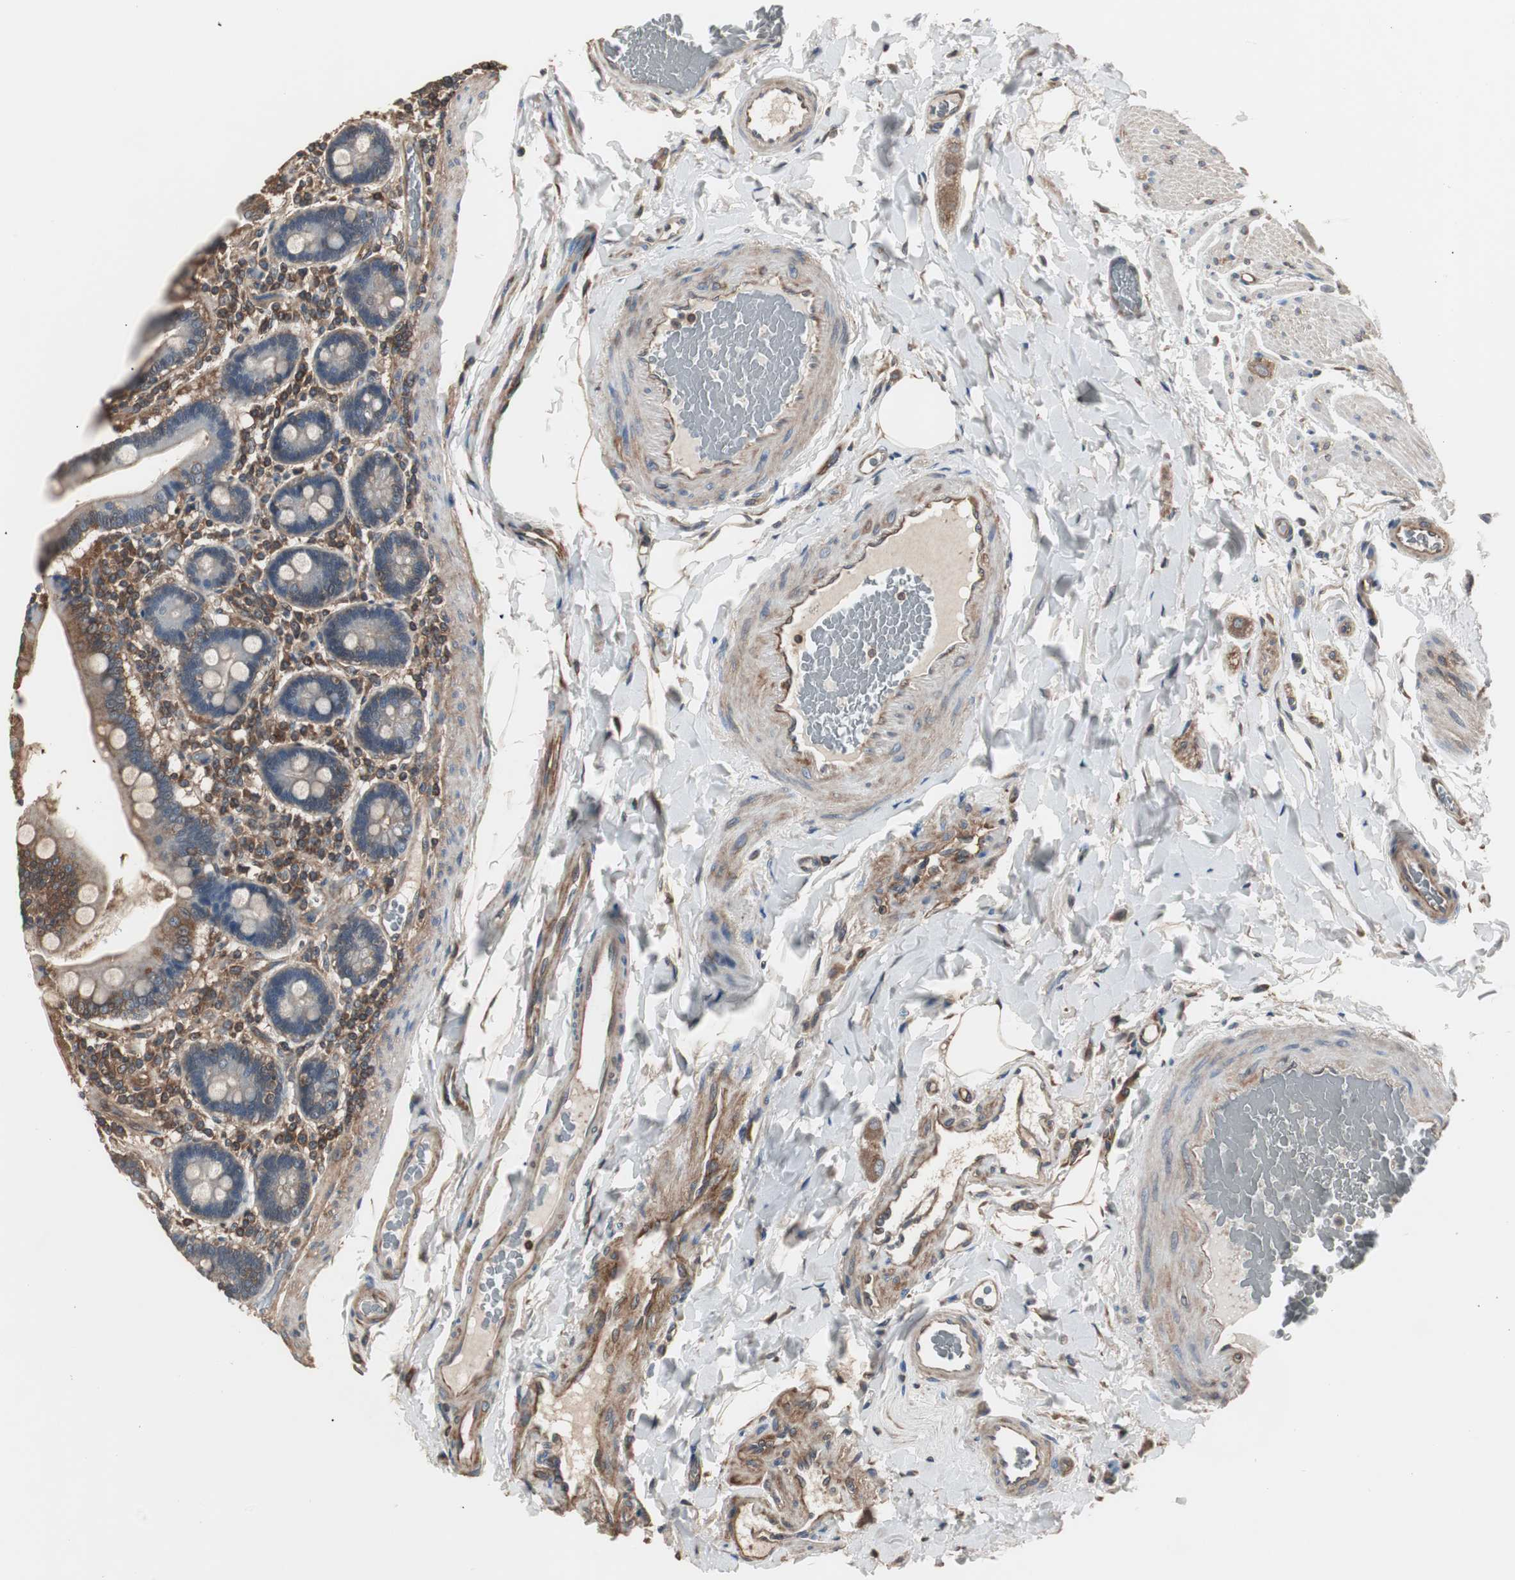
{"staining": {"intensity": "weak", "quantity": "25%-75%", "location": "cytoplasmic/membranous"}, "tissue": "duodenum", "cell_type": "Glandular cells", "image_type": "normal", "snomed": [{"axis": "morphology", "description": "Normal tissue, NOS"}, {"axis": "topography", "description": "Duodenum"}], "caption": "DAB immunohistochemical staining of benign duodenum shows weak cytoplasmic/membranous protein staining in about 25%-75% of glandular cells. (IHC, brightfield microscopy, high magnification).", "gene": "CAPNS1", "patient": {"sex": "female", "age": 53}}